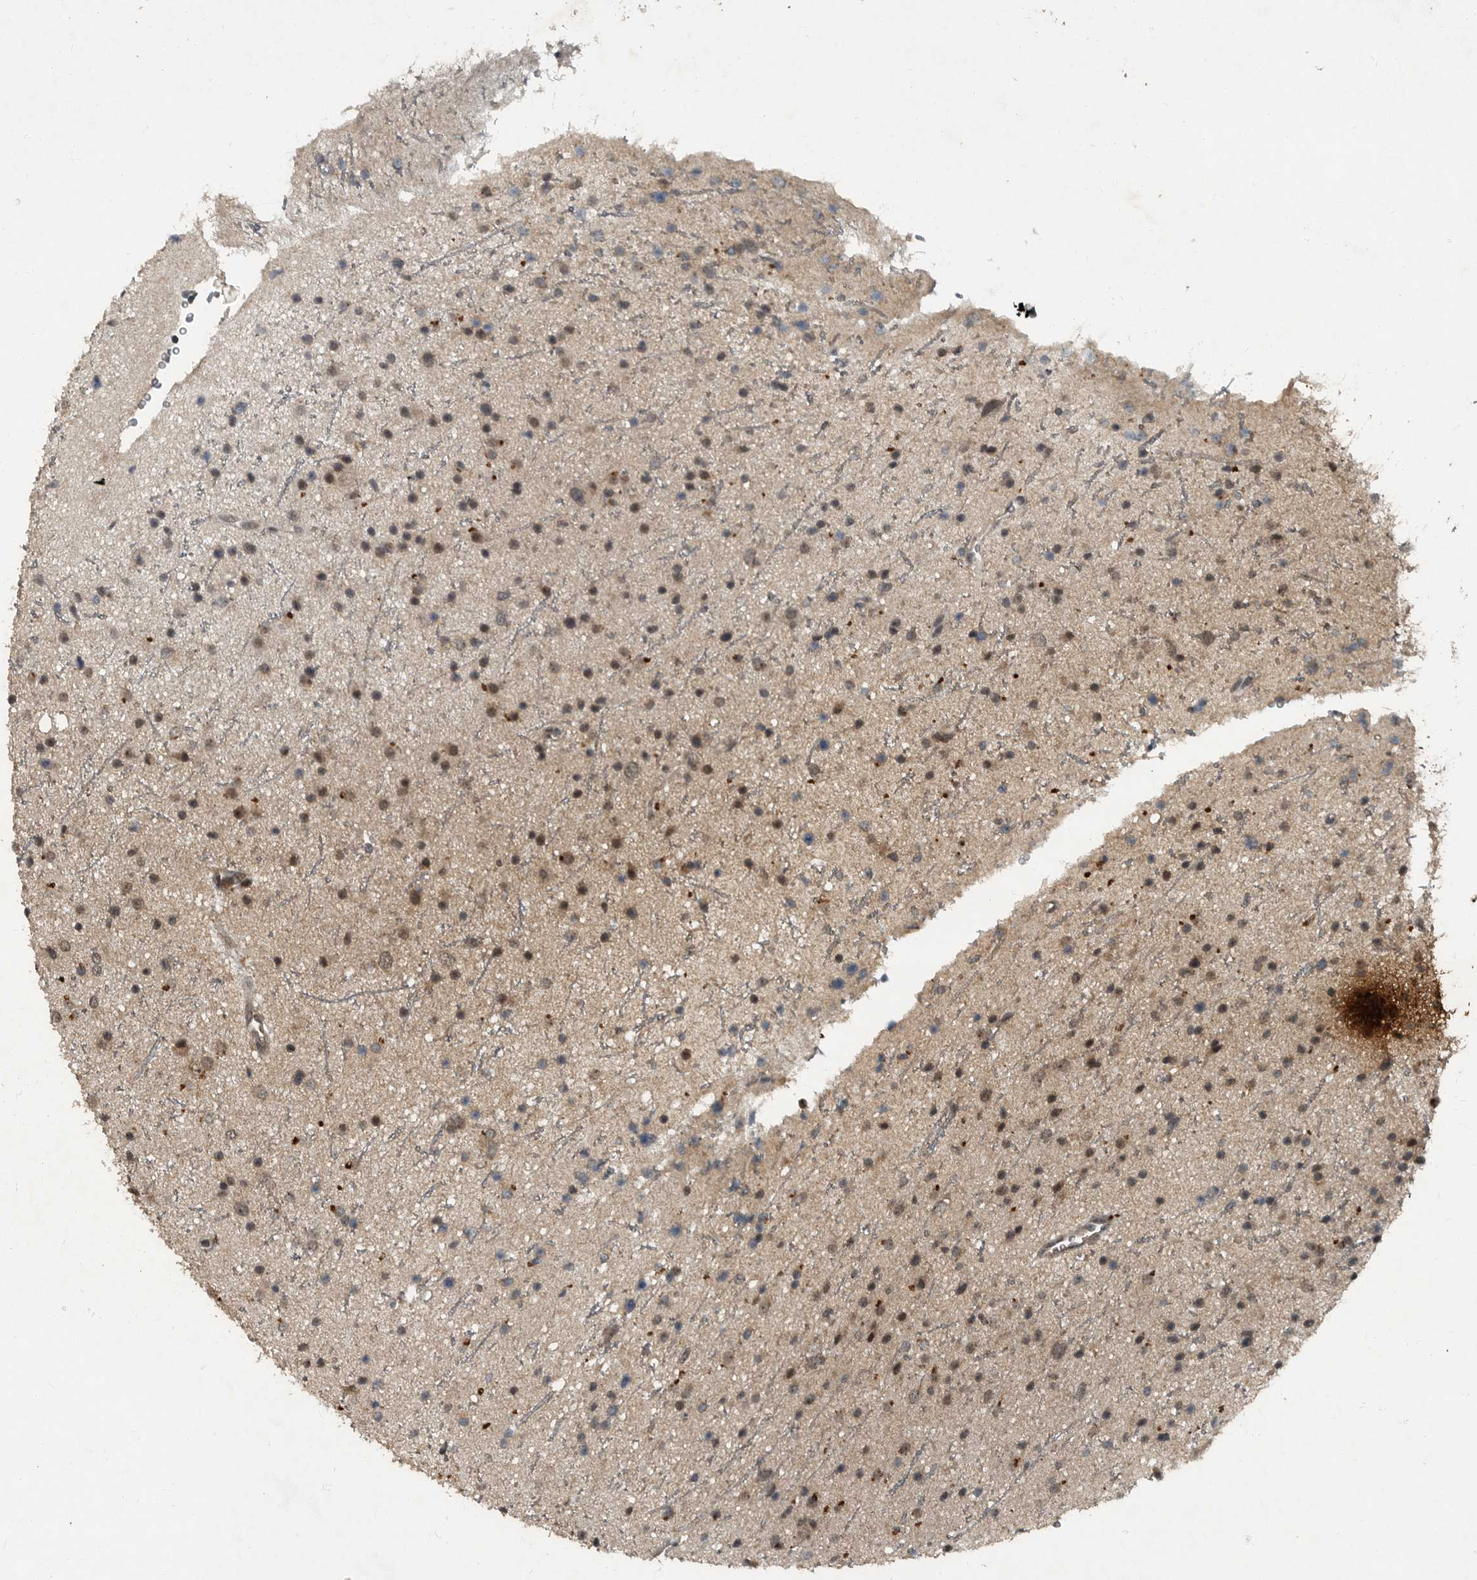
{"staining": {"intensity": "weak", "quantity": "25%-75%", "location": "nuclear"}, "tissue": "glioma", "cell_type": "Tumor cells", "image_type": "cancer", "snomed": [{"axis": "morphology", "description": "Glioma, malignant, Low grade"}, {"axis": "topography", "description": "Cerebral cortex"}], "caption": "This photomicrograph shows IHC staining of human malignant low-grade glioma, with low weak nuclear positivity in approximately 25%-75% of tumor cells.", "gene": "FOXO1", "patient": {"sex": "female", "age": 39}}